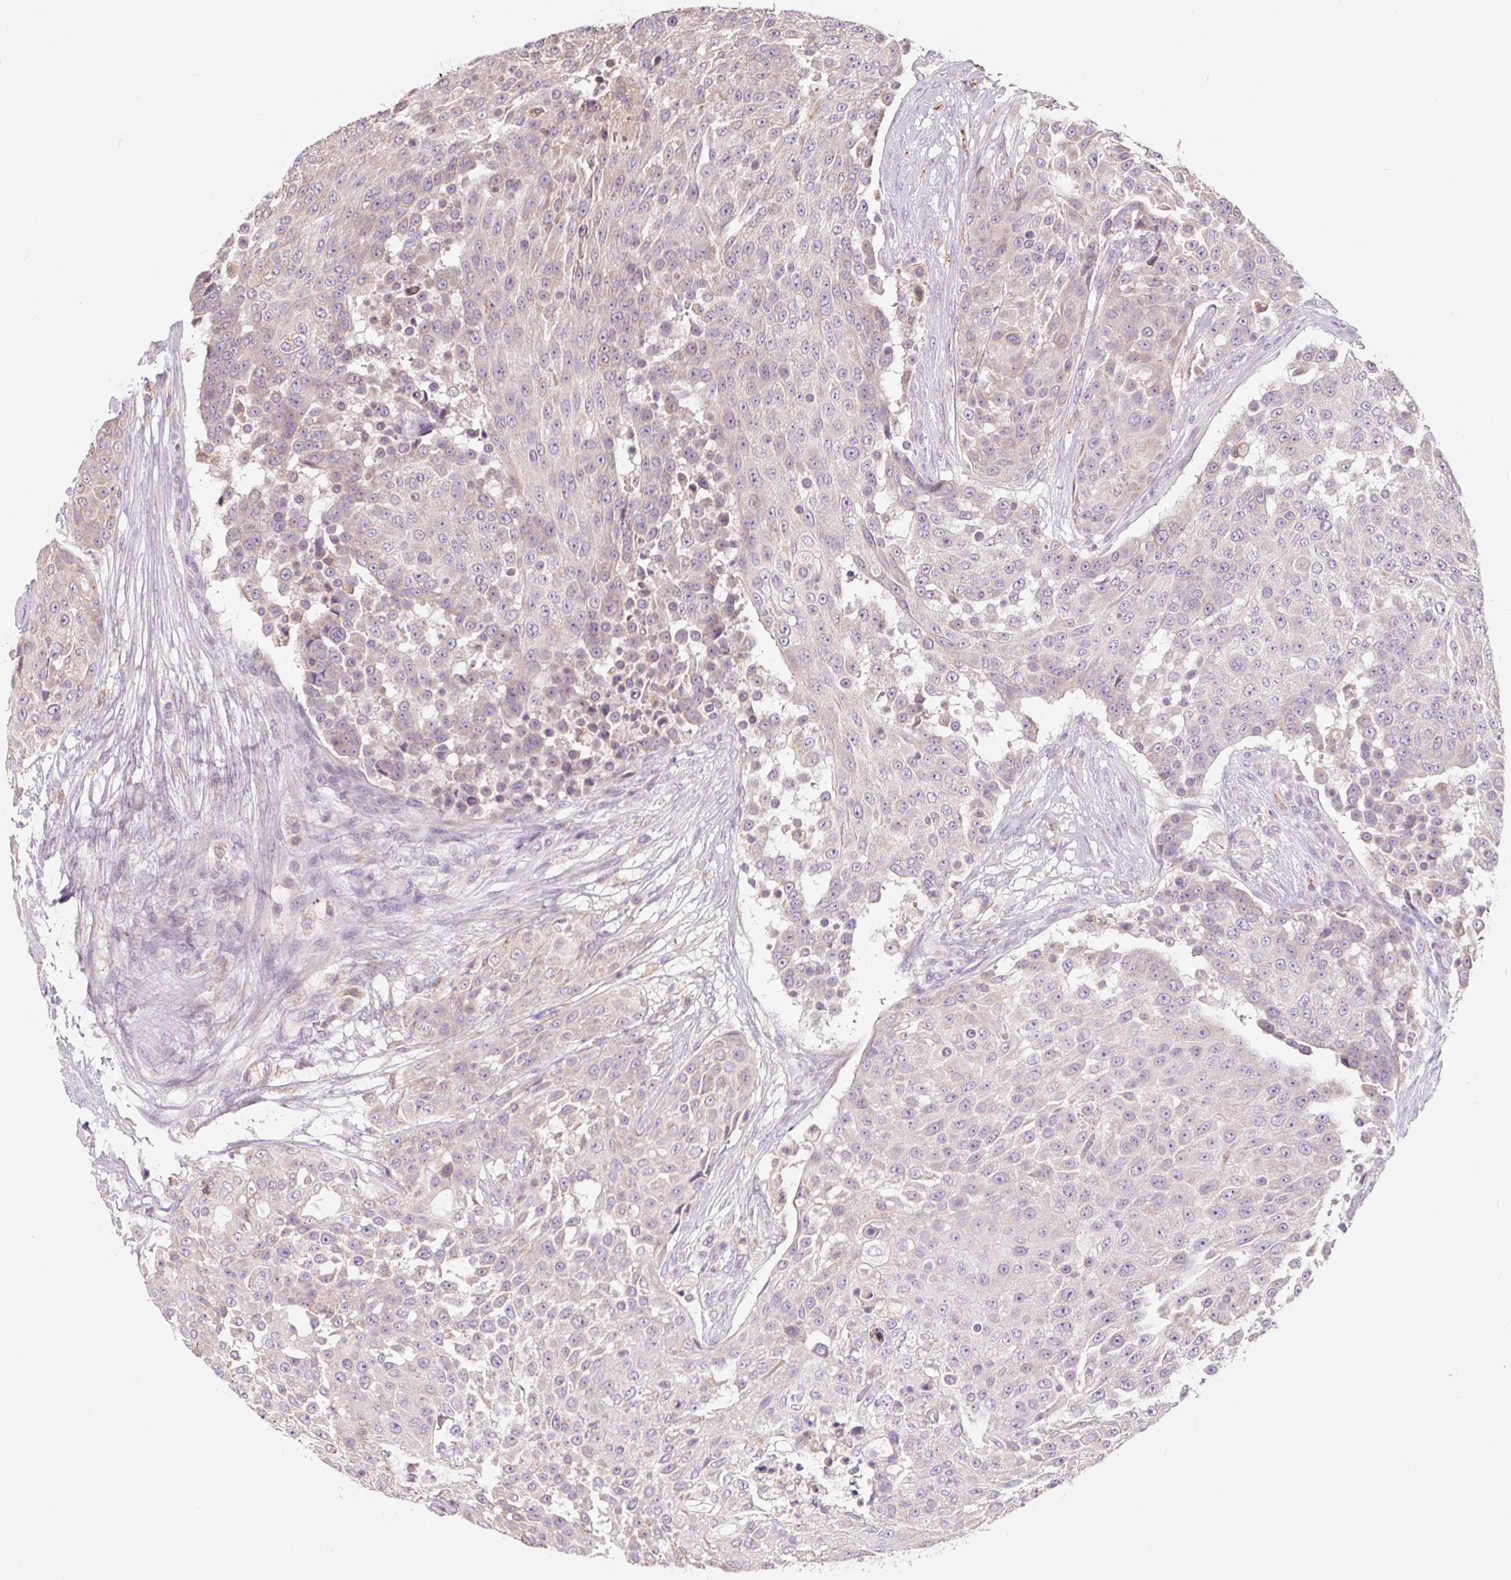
{"staining": {"intensity": "negative", "quantity": "none", "location": "none"}, "tissue": "urothelial cancer", "cell_type": "Tumor cells", "image_type": "cancer", "snomed": [{"axis": "morphology", "description": "Urothelial carcinoma, High grade"}, {"axis": "topography", "description": "Urinary bladder"}], "caption": "High power microscopy image of an immunohistochemistry (IHC) photomicrograph of urothelial carcinoma (high-grade), revealing no significant expression in tumor cells.", "gene": "ASRGL1", "patient": {"sex": "female", "age": 63}}